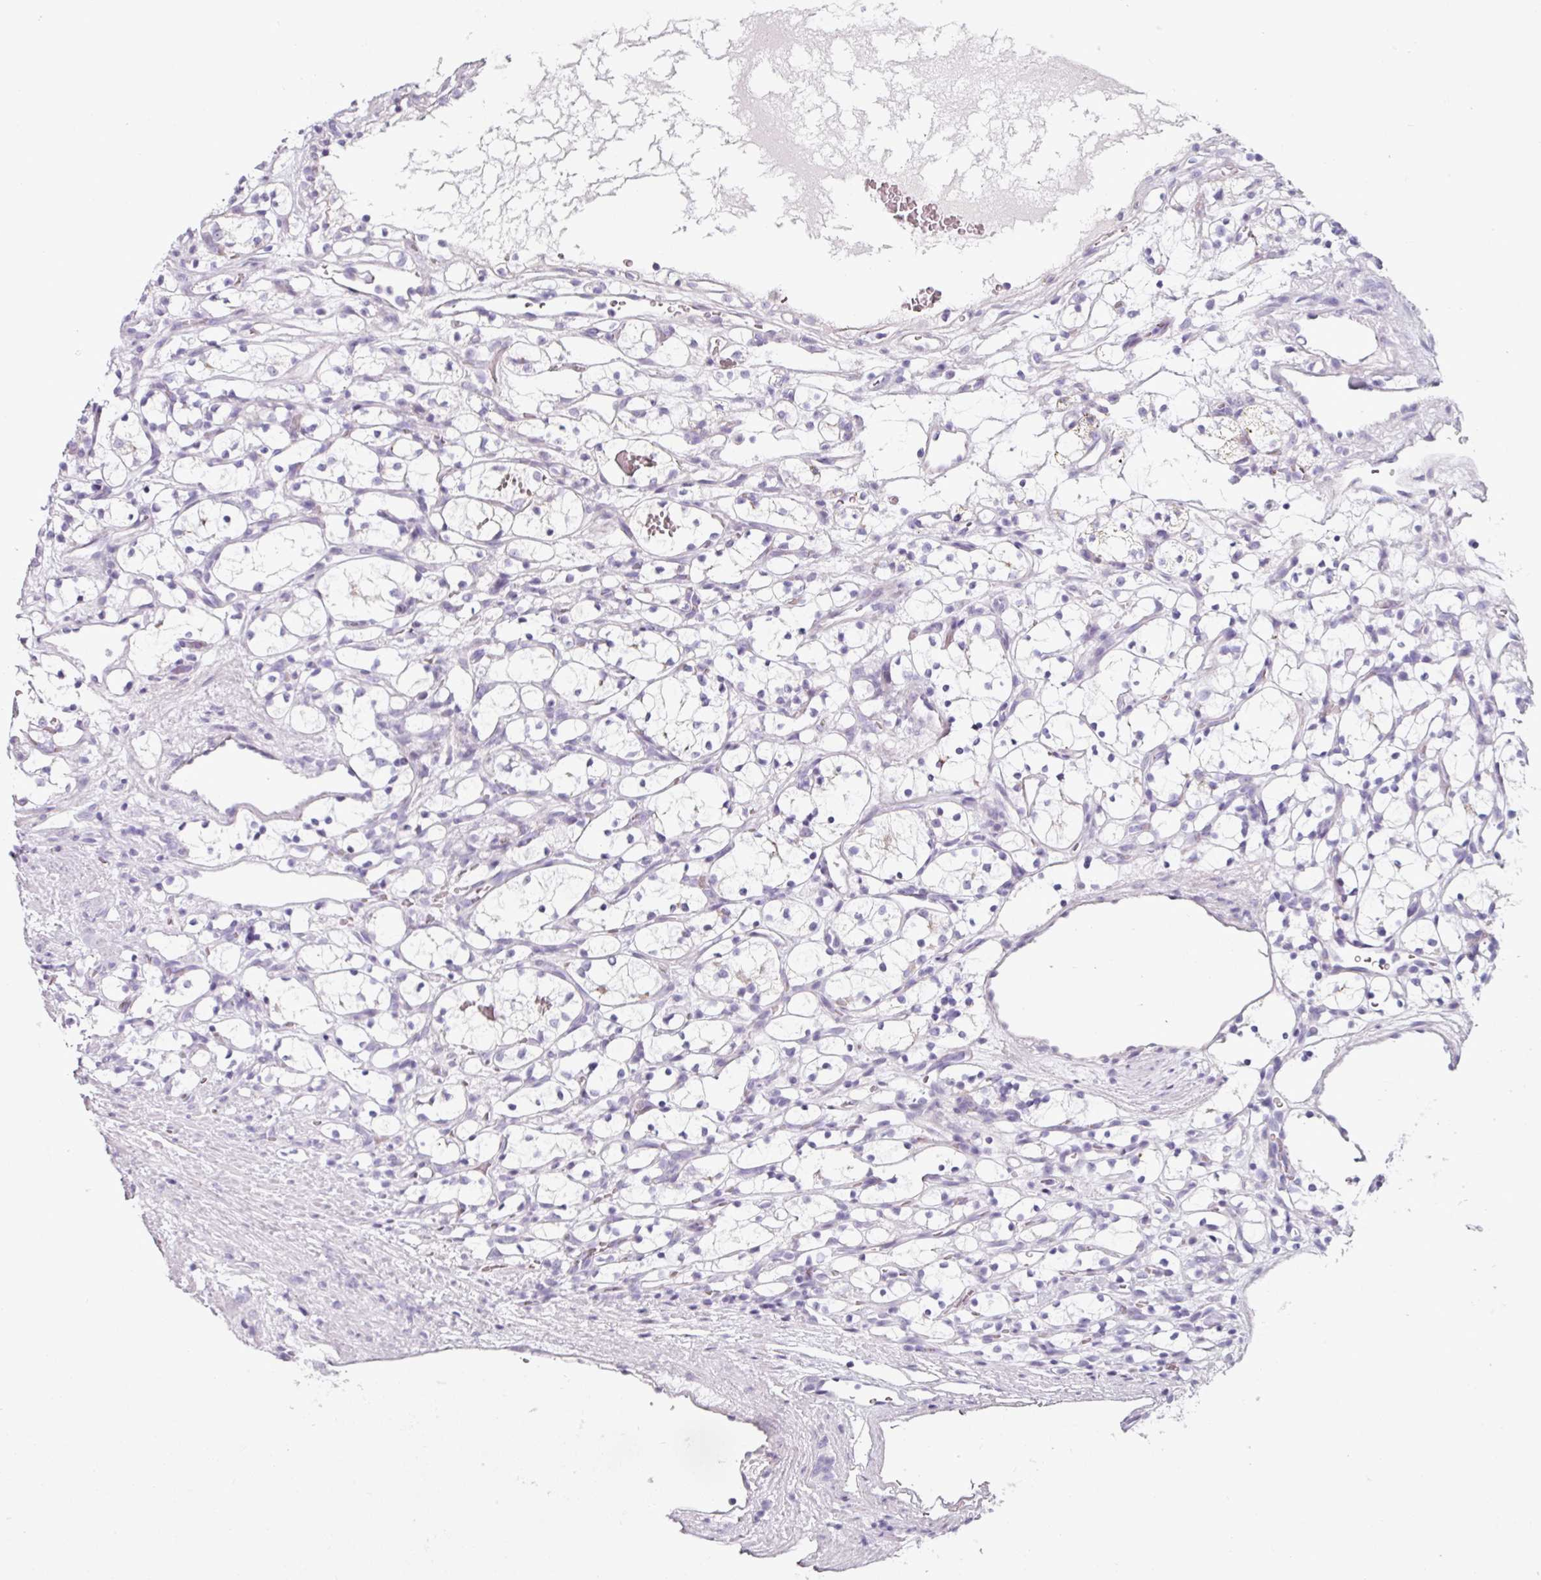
{"staining": {"intensity": "negative", "quantity": "none", "location": "none"}, "tissue": "renal cancer", "cell_type": "Tumor cells", "image_type": "cancer", "snomed": [{"axis": "morphology", "description": "Adenocarcinoma, NOS"}, {"axis": "topography", "description": "Kidney"}], "caption": "A high-resolution photomicrograph shows immunohistochemistry staining of adenocarcinoma (renal), which reveals no significant expression in tumor cells. (Brightfield microscopy of DAB immunohistochemistry (IHC) at high magnification).", "gene": "CLCA1", "patient": {"sex": "female", "age": 69}}